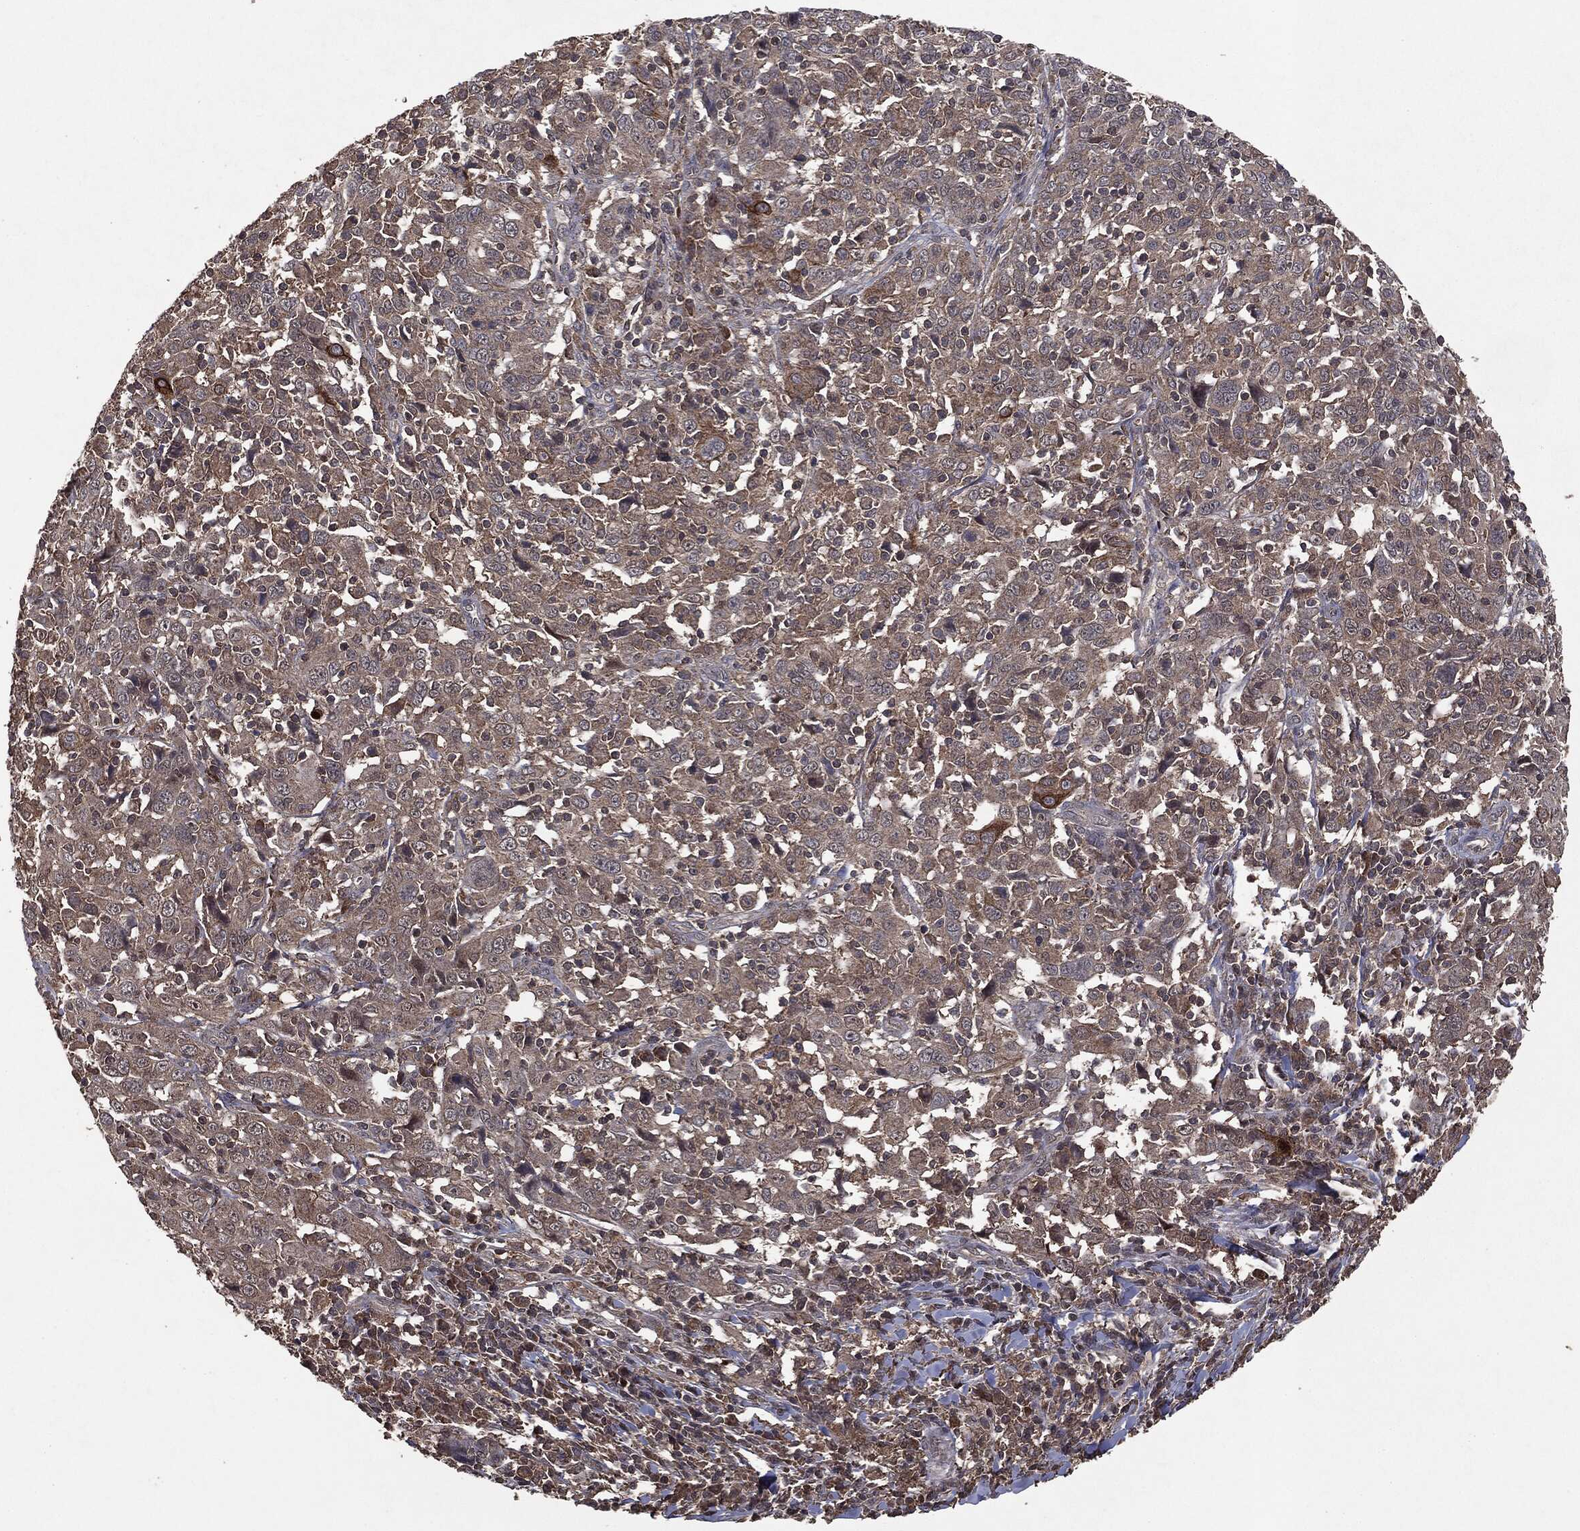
{"staining": {"intensity": "negative", "quantity": "none", "location": "none"}, "tissue": "cervical cancer", "cell_type": "Tumor cells", "image_type": "cancer", "snomed": [{"axis": "morphology", "description": "Squamous cell carcinoma, NOS"}, {"axis": "topography", "description": "Cervix"}], "caption": "Tumor cells are negative for brown protein staining in squamous cell carcinoma (cervical).", "gene": "MTOR", "patient": {"sex": "female", "age": 46}}